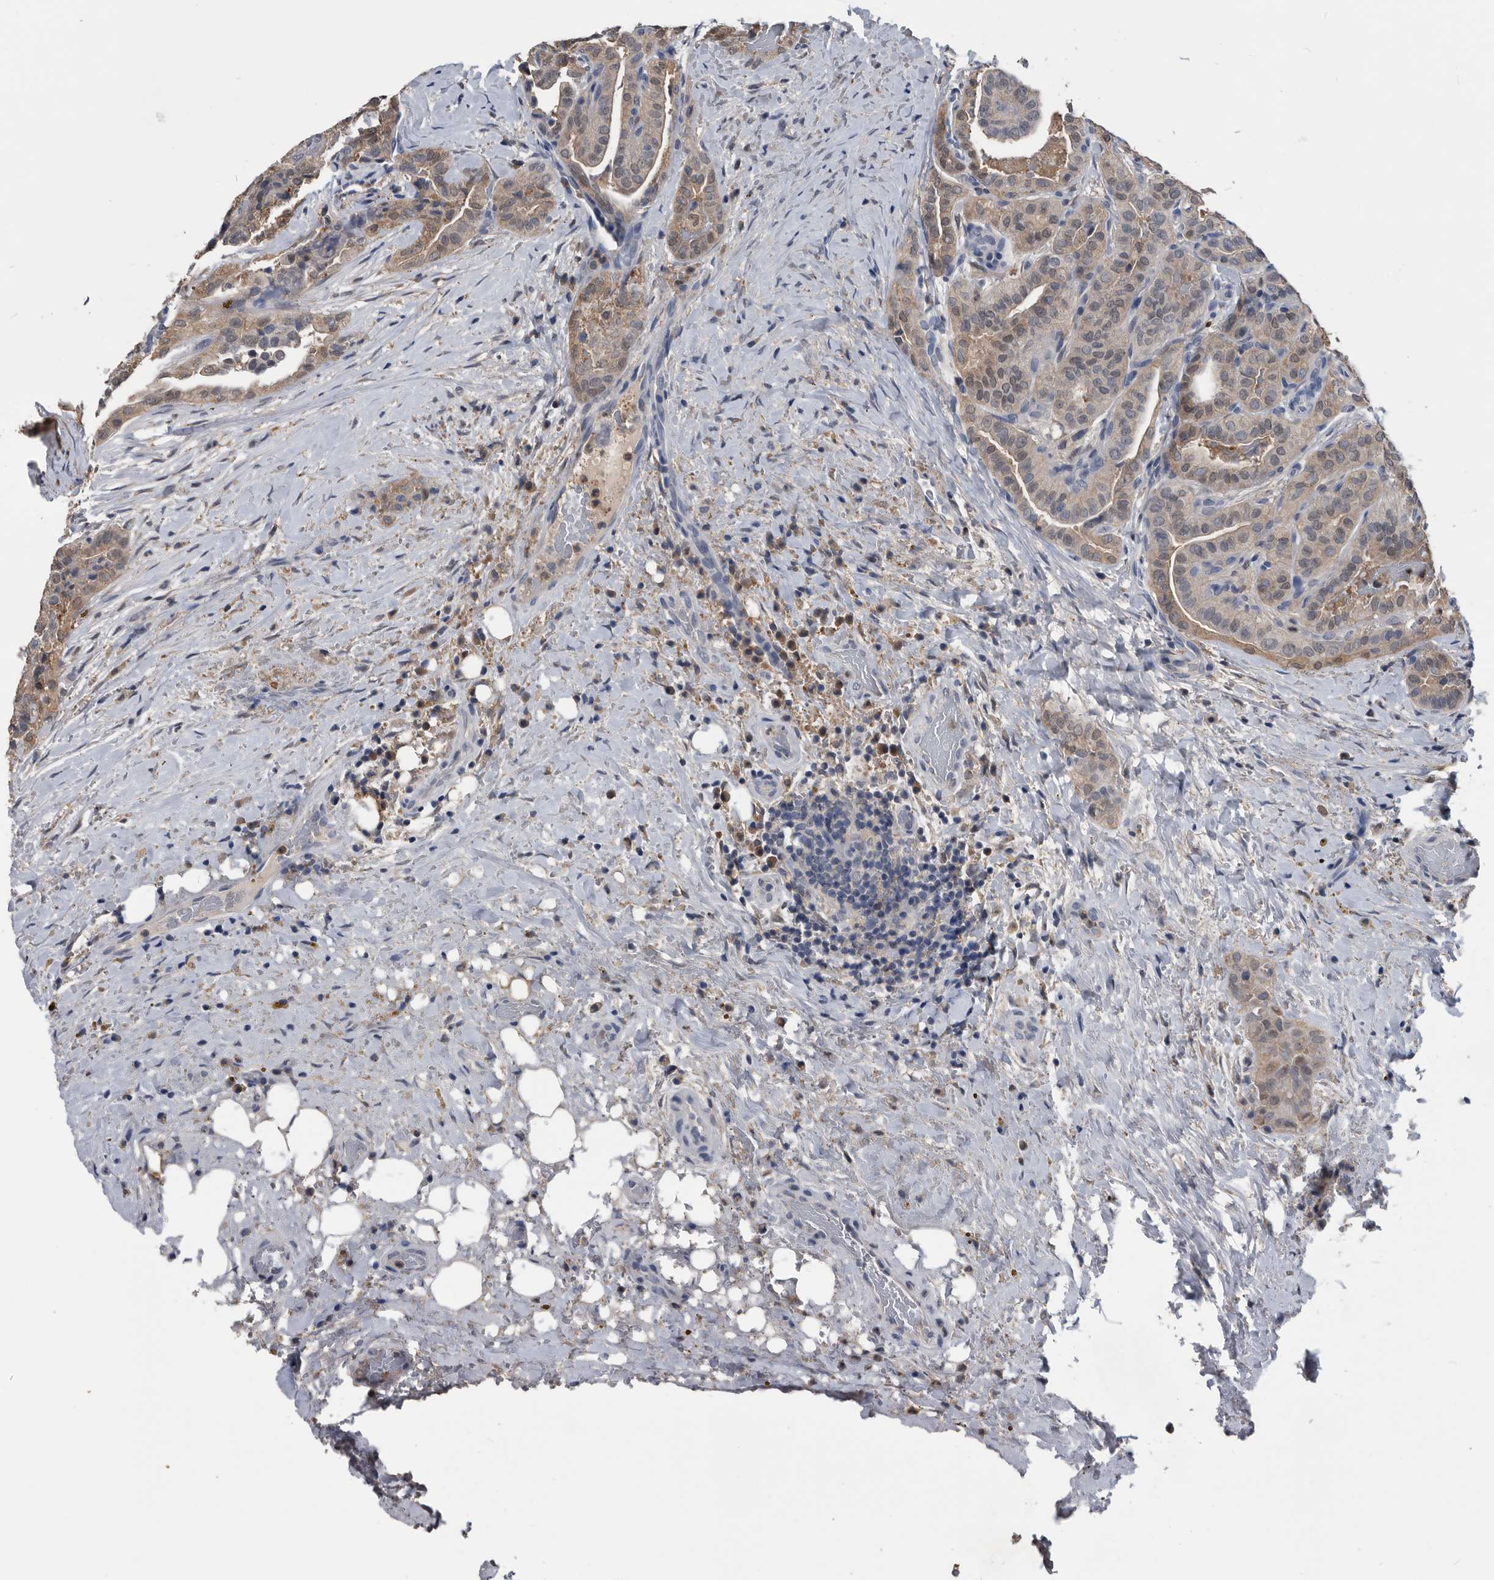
{"staining": {"intensity": "weak", "quantity": "25%-75%", "location": "cytoplasmic/membranous,nuclear"}, "tissue": "thyroid cancer", "cell_type": "Tumor cells", "image_type": "cancer", "snomed": [{"axis": "morphology", "description": "Papillary adenocarcinoma, NOS"}, {"axis": "topography", "description": "Thyroid gland"}], "caption": "About 25%-75% of tumor cells in human thyroid cancer reveal weak cytoplasmic/membranous and nuclear protein staining as visualized by brown immunohistochemical staining.", "gene": "PDXK", "patient": {"sex": "male", "age": 77}}